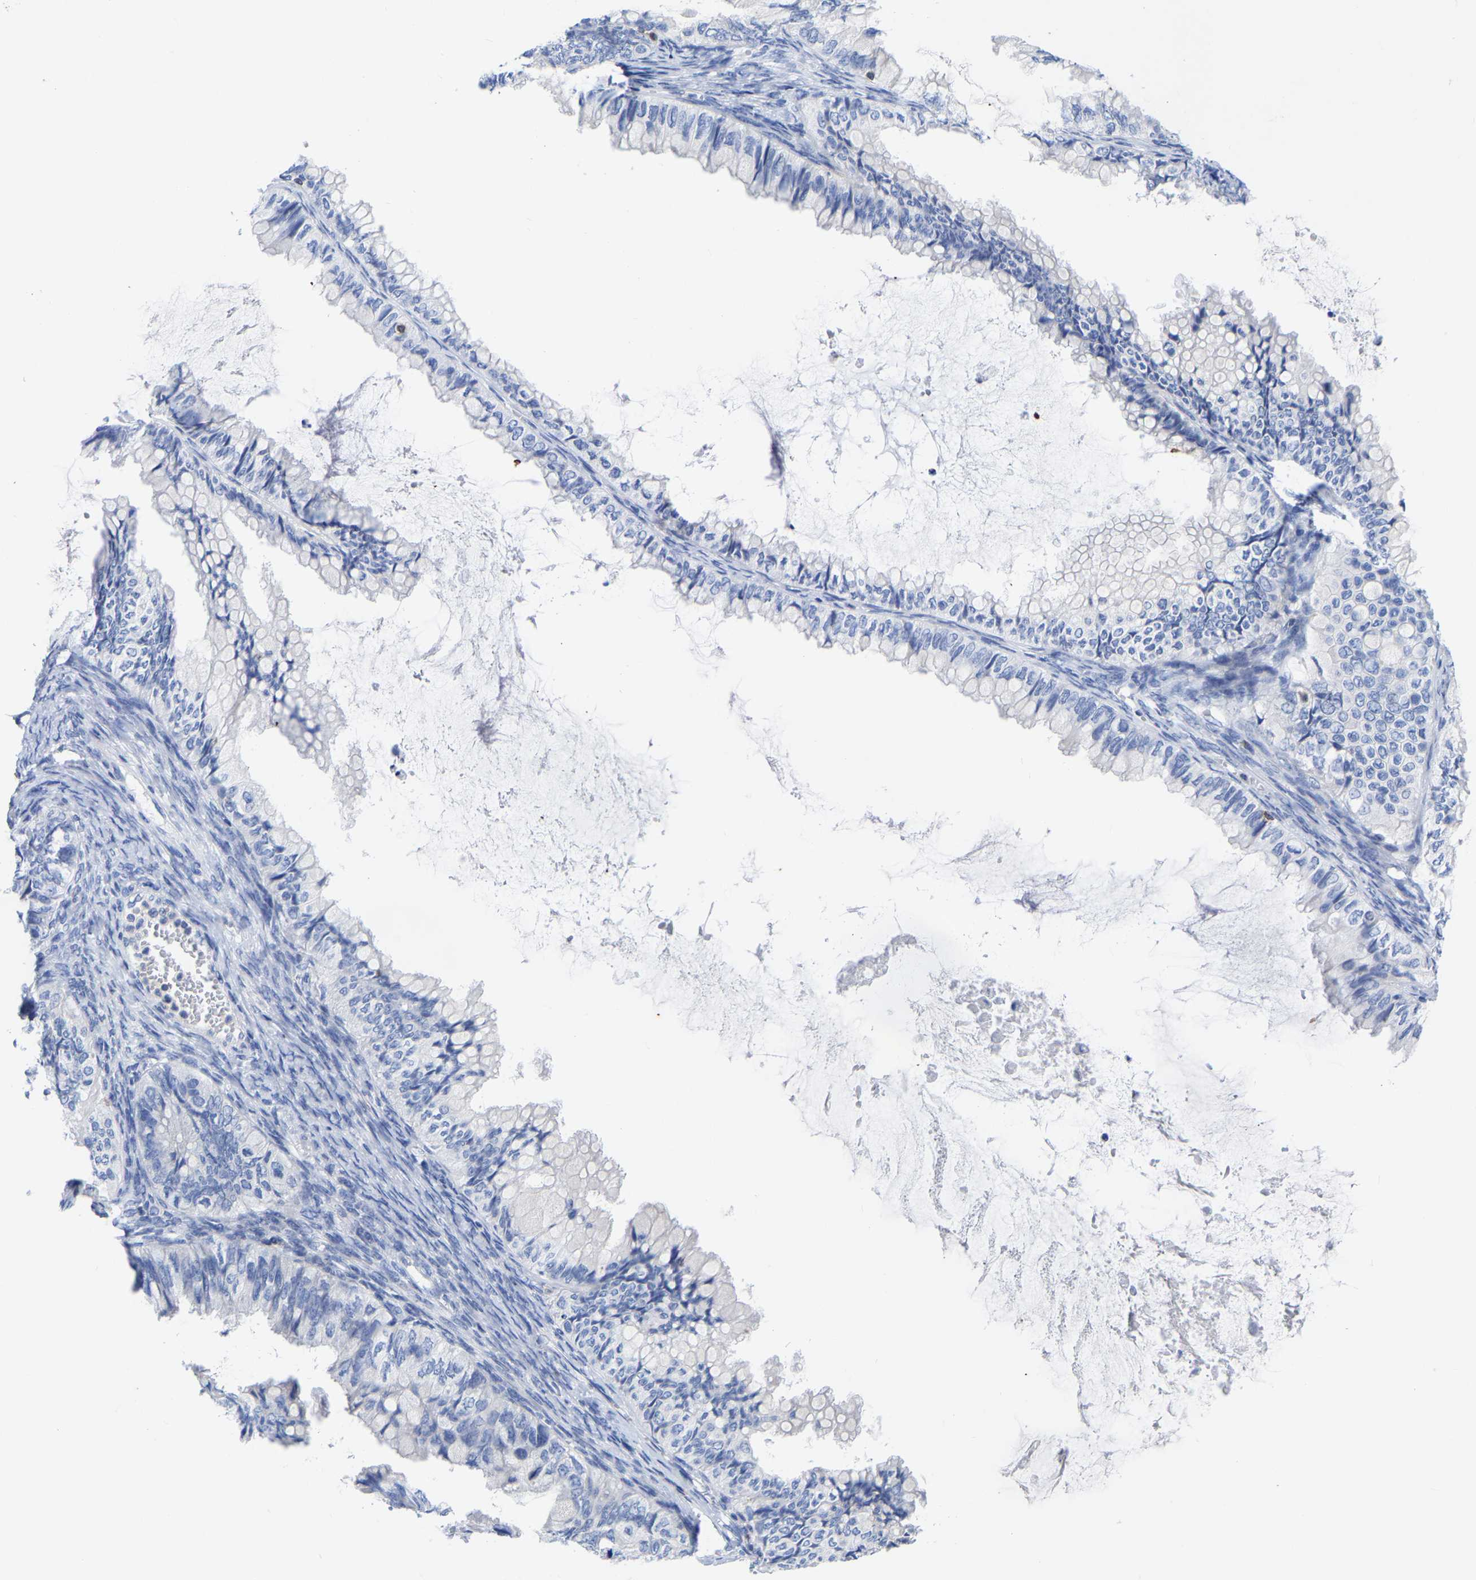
{"staining": {"intensity": "negative", "quantity": "none", "location": "none"}, "tissue": "ovarian cancer", "cell_type": "Tumor cells", "image_type": "cancer", "snomed": [{"axis": "morphology", "description": "Cystadenocarcinoma, mucinous, NOS"}, {"axis": "topography", "description": "Ovary"}], "caption": "The photomicrograph displays no staining of tumor cells in ovarian mucinous cystadenocarcinoma. (Stains: DAB IHC with hematoxylin counter stain, Microscopy: brightfield microscopy at high magnification).", "gene": "PTPN7", "patient": {"sex": "female", "age": 80}}